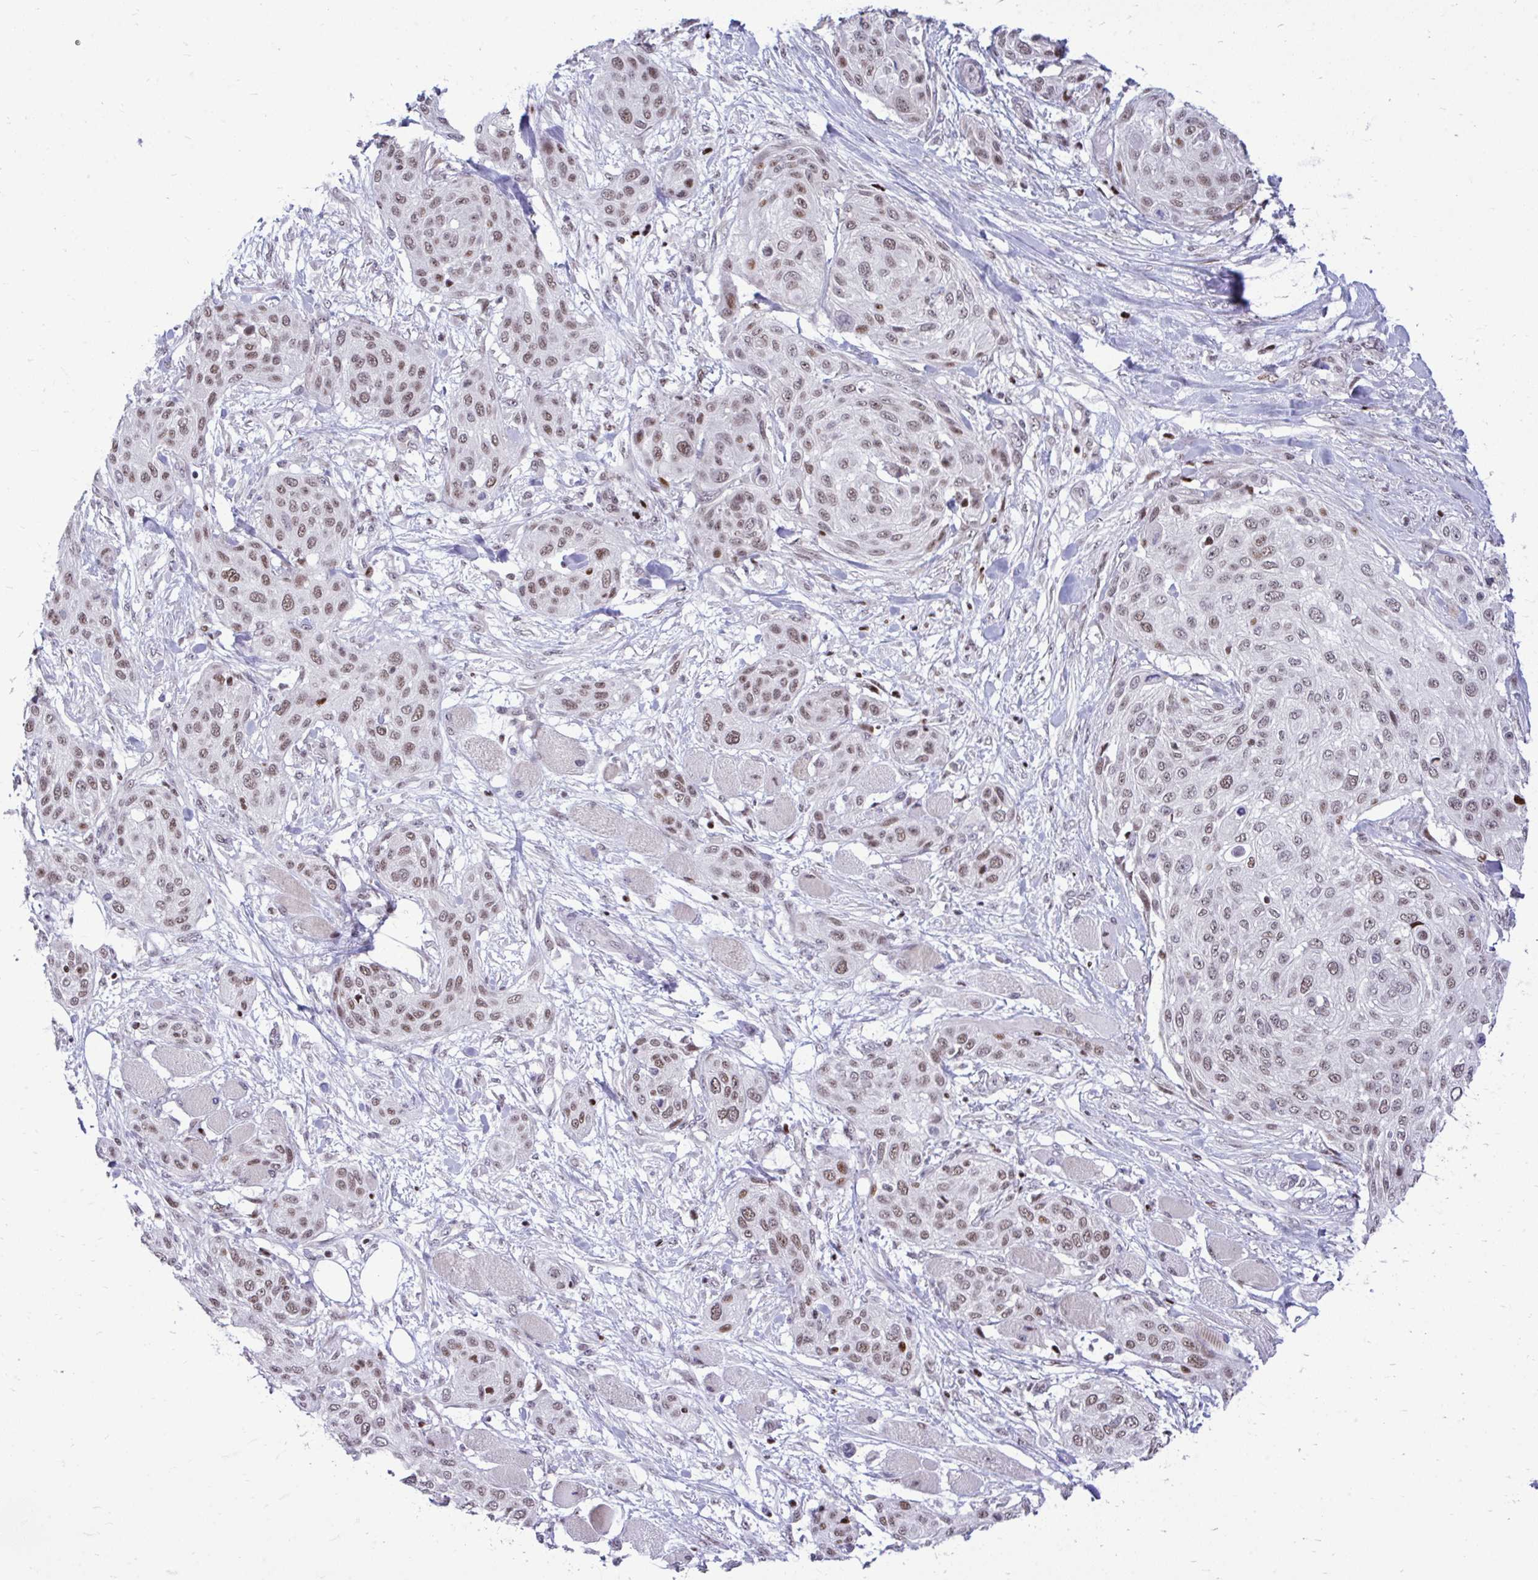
{"staining": {"intensity": "moderate", "quantity": ">75%", "location": "nuclear"}, "tissue": "skin cancer", "cell_type": "Tumor cells", "image_type": "cancer", "snomed": [{"axis": "morphology", "description": "Squamous cell carcinoma, NOS"}, {"axis": "topography", "description": "Skin"}], "caption": "Skin cancer (squamous cell carcinoma) tissue reveals moderate nuclear expression in about >75% of tumor cells, visualized by immunohistochemistry.", "gene": "C14orf39", "patient": {"sex": "female", "age": 87}}